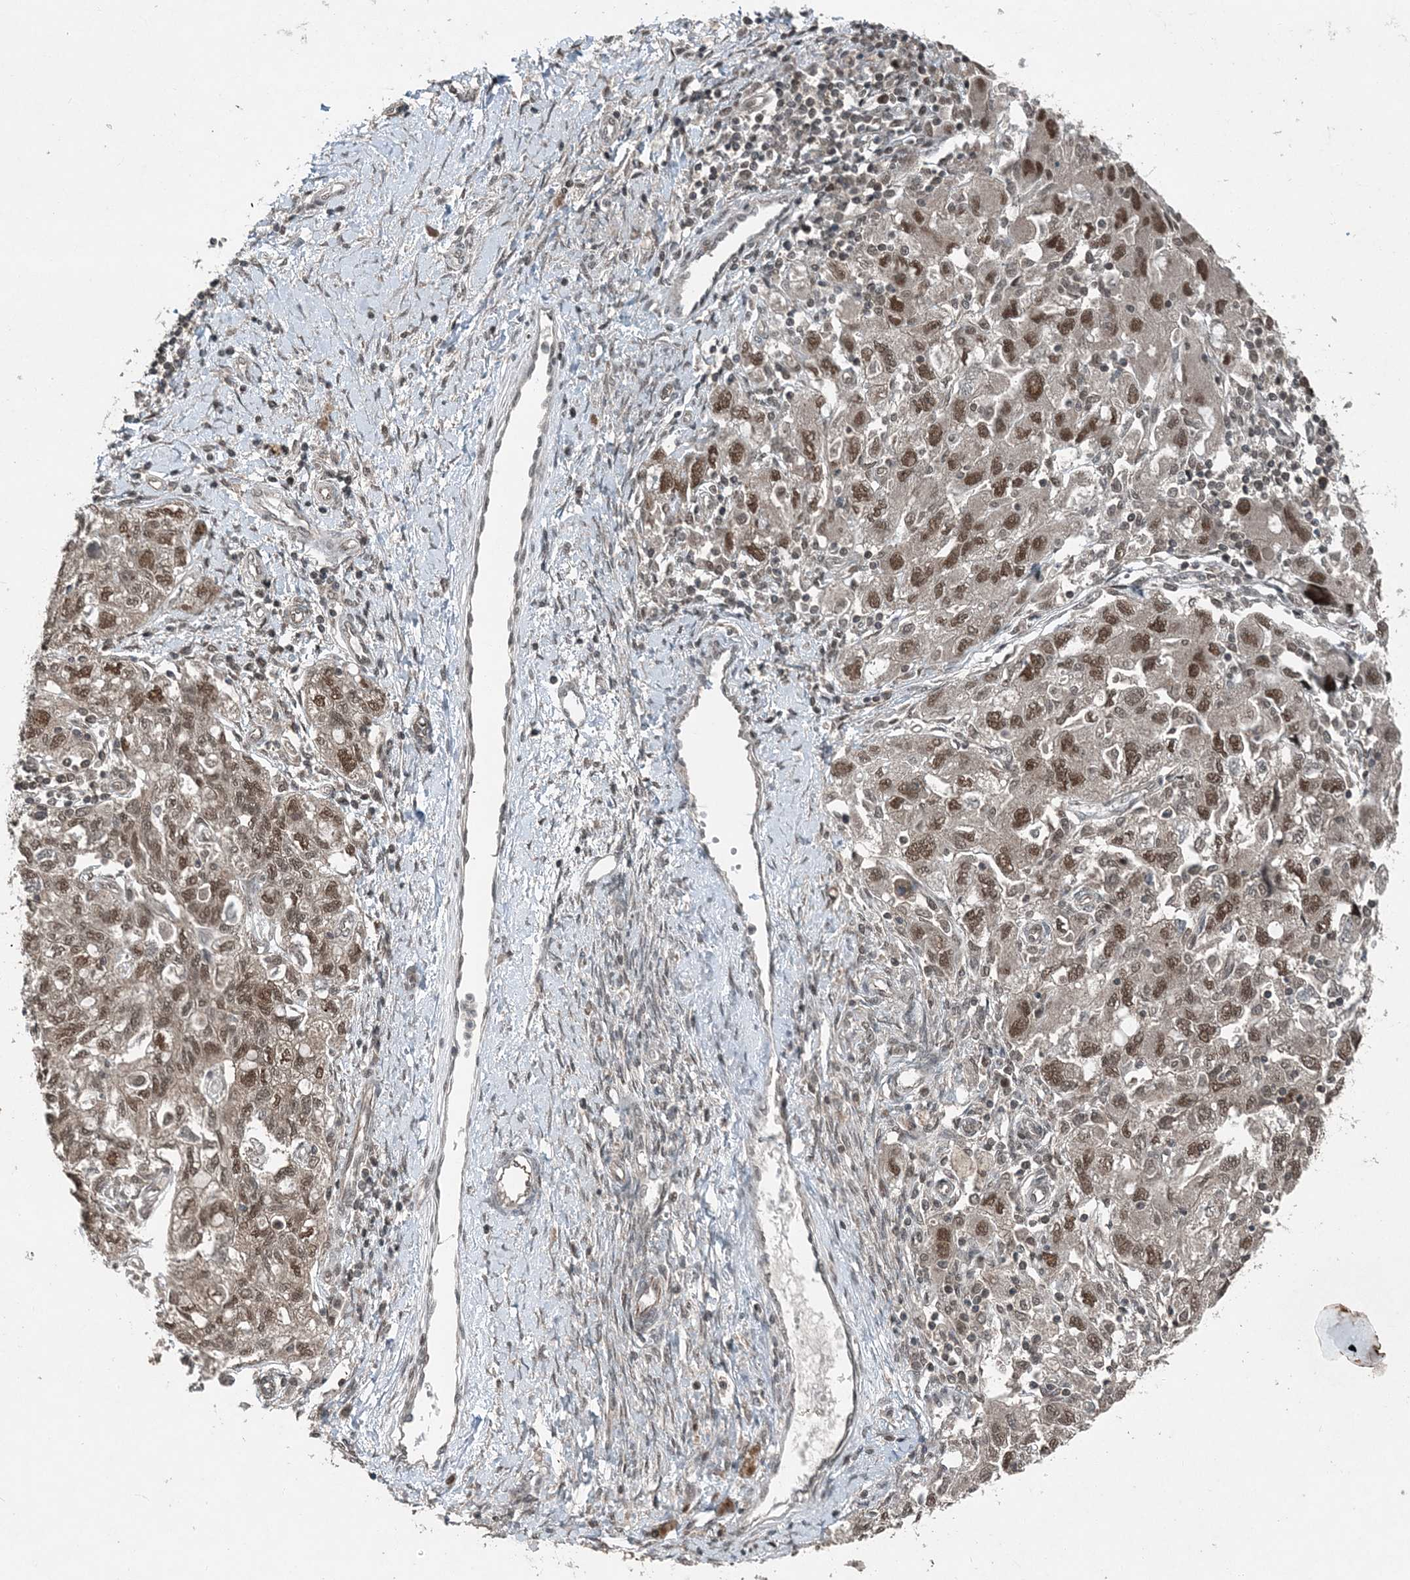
{"staining": {"intensity": "moderate", "quantity": ">75%", "location": "nuclear"}, "tissue": "ovarian cancer", "cell_type": "Tumor cells", "image_type": "cancer", "snomed": [{"axis": "morphology", "description": "Carcinoma, NOS"}, {"axis": "morphology", "description": "Cystadenocarcinoma, serous, NOS"}, {"axis": "topography", "description": "Ovary"}], "caption": "Protein staining of ovarian cancer tissue reveals moderate nuclear staining in approximately >75% of tumor cells.", "gene": "COPS7B", "patient": {"sex": "female", "age": 69}}